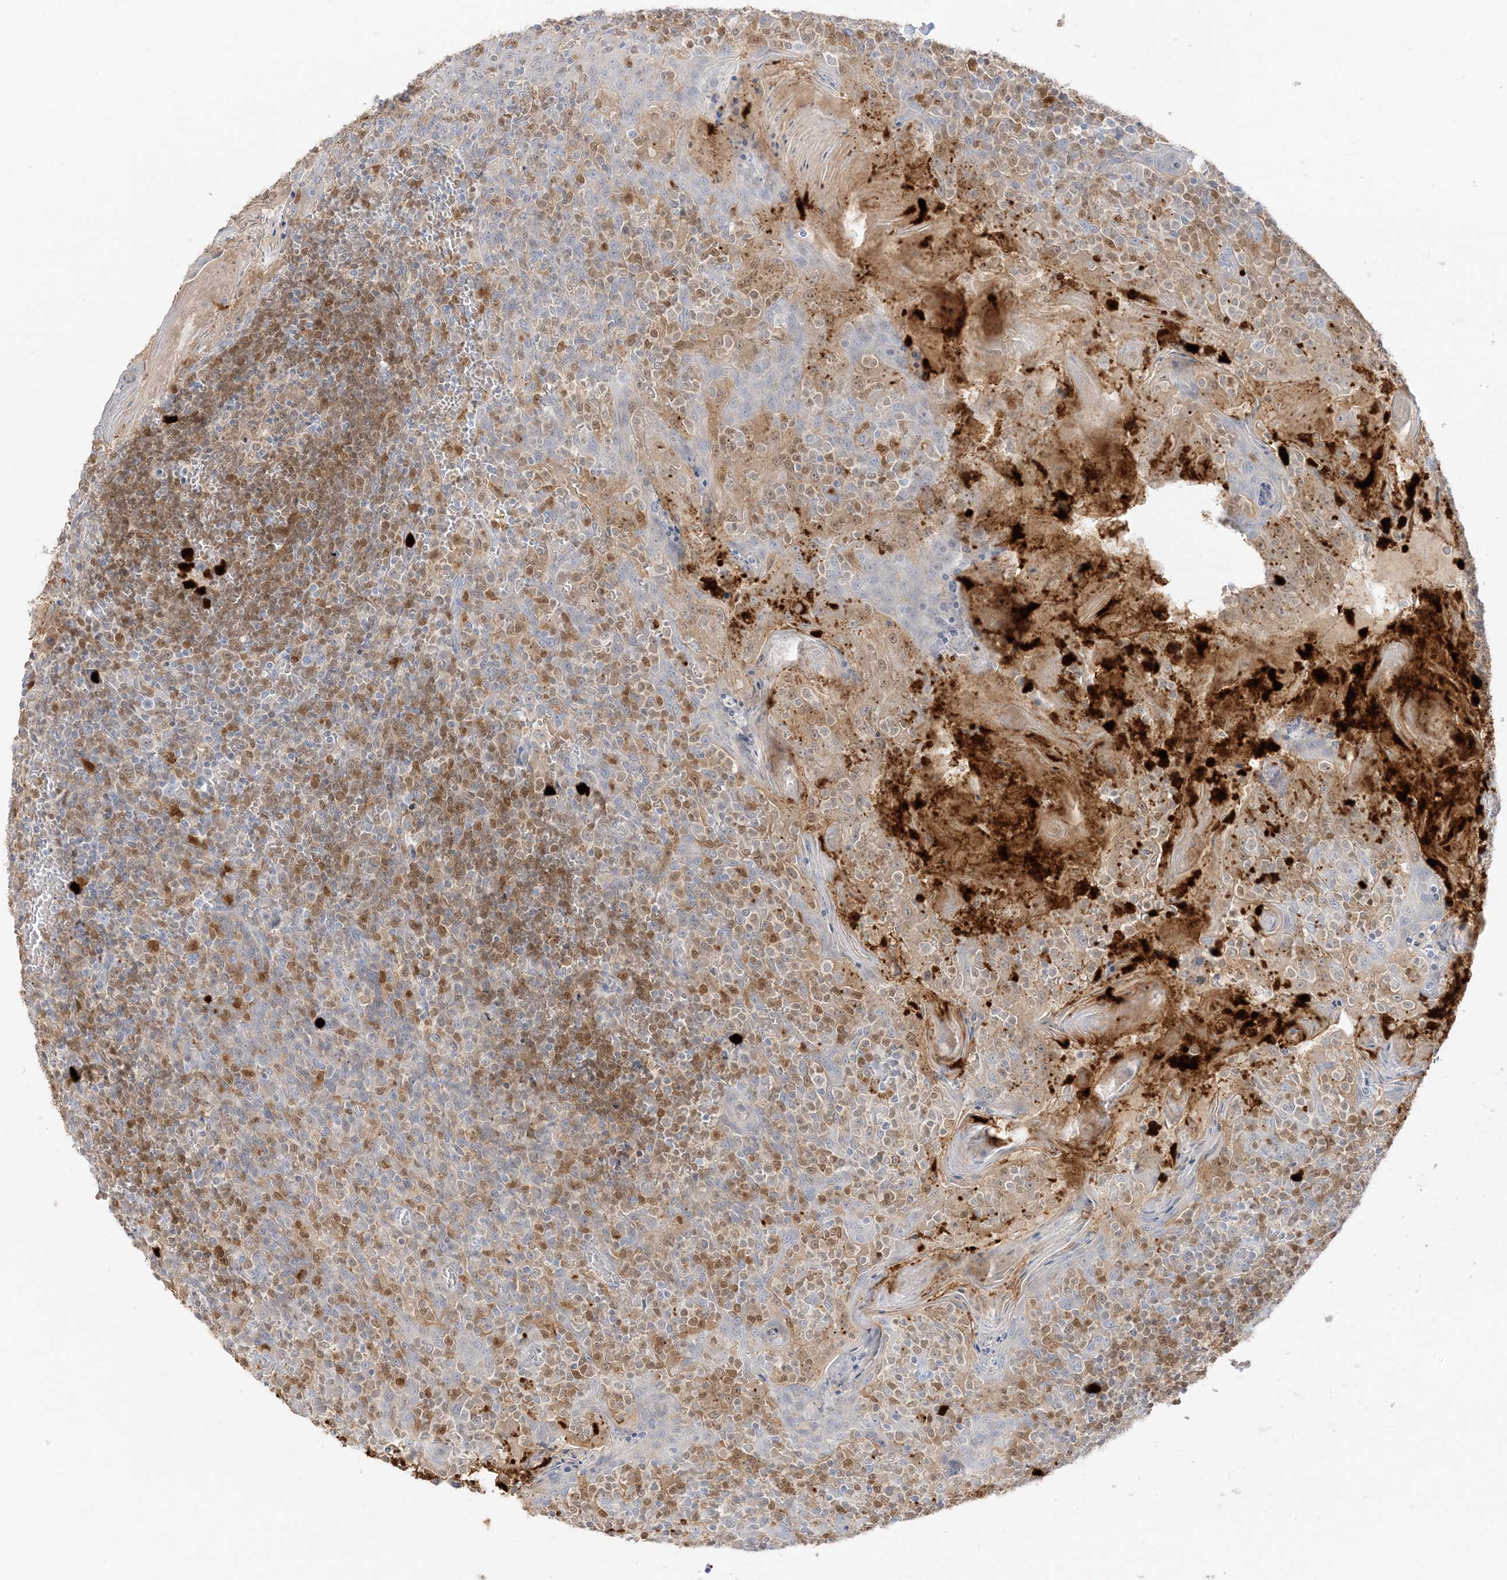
{"staining": {"intensity": "moderate", "quantity": "25%-75%", "location": "nuclear"}, "tissue": "tonsil", "cell_type": "Germinal center cells", "image_type": "normal", "snomed": [{"axis": "morphology", "description": "Normal tissue, NOS"}, {"axis": "topography", "description": "Tonsil"}], "caption": "Germinal center cells display medium levels of moderate nuclear positivity in approximately 25%-75% of cells in normal tonsil.", "gene": "GCA", "patient": {"sex": "female", "age": 19}}